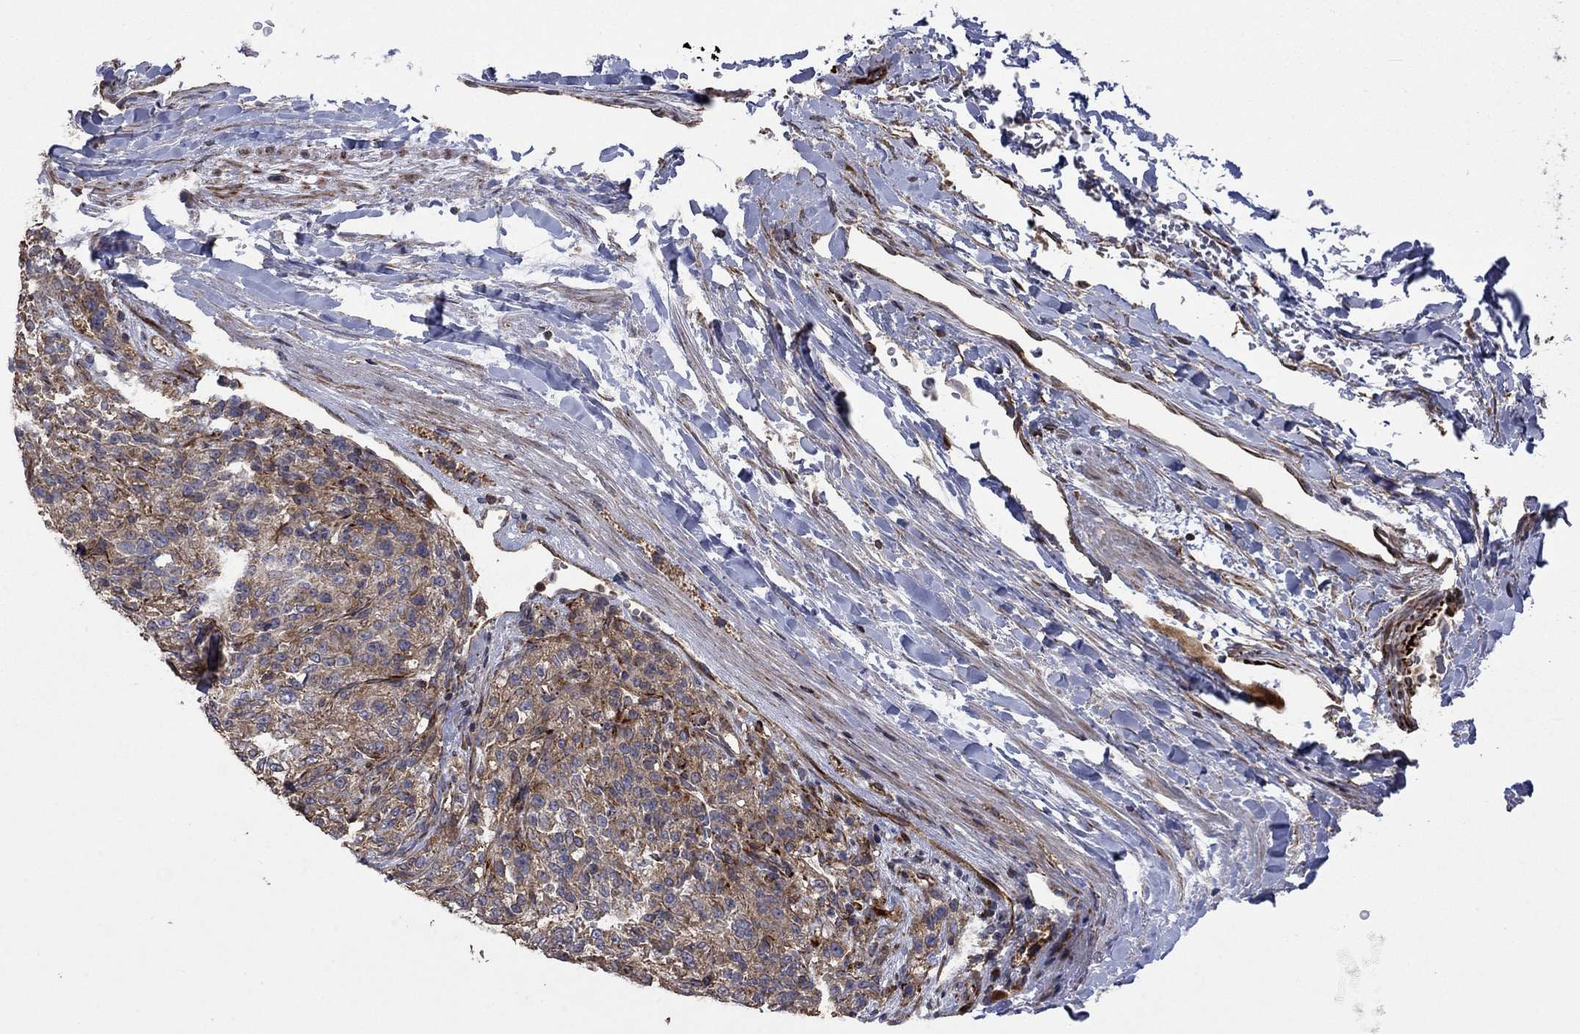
{"staining": {"intensity": "moderate", "quantity": ">75%", "location": "cytoplasmic/membranous"}, "tissue": "renal cancer", "cell_type": "Tumor cells", "image_type": "cancer", "snomed": [{"axis": "morphology", "description": "Adenocarcinoma, NOS"}, {"axis": "topography", "description": "Kidney"}], "caption": "Immunohistochemistry photomicrograph of human renal adenocarcinoma stained for a protein (brown), which displays medium levels of moderate cytoplasmic/membranous expression in about >75% of tumor cells.", "gene": "NDUFC1", "patient": {"sex": "female", "age": 63}}